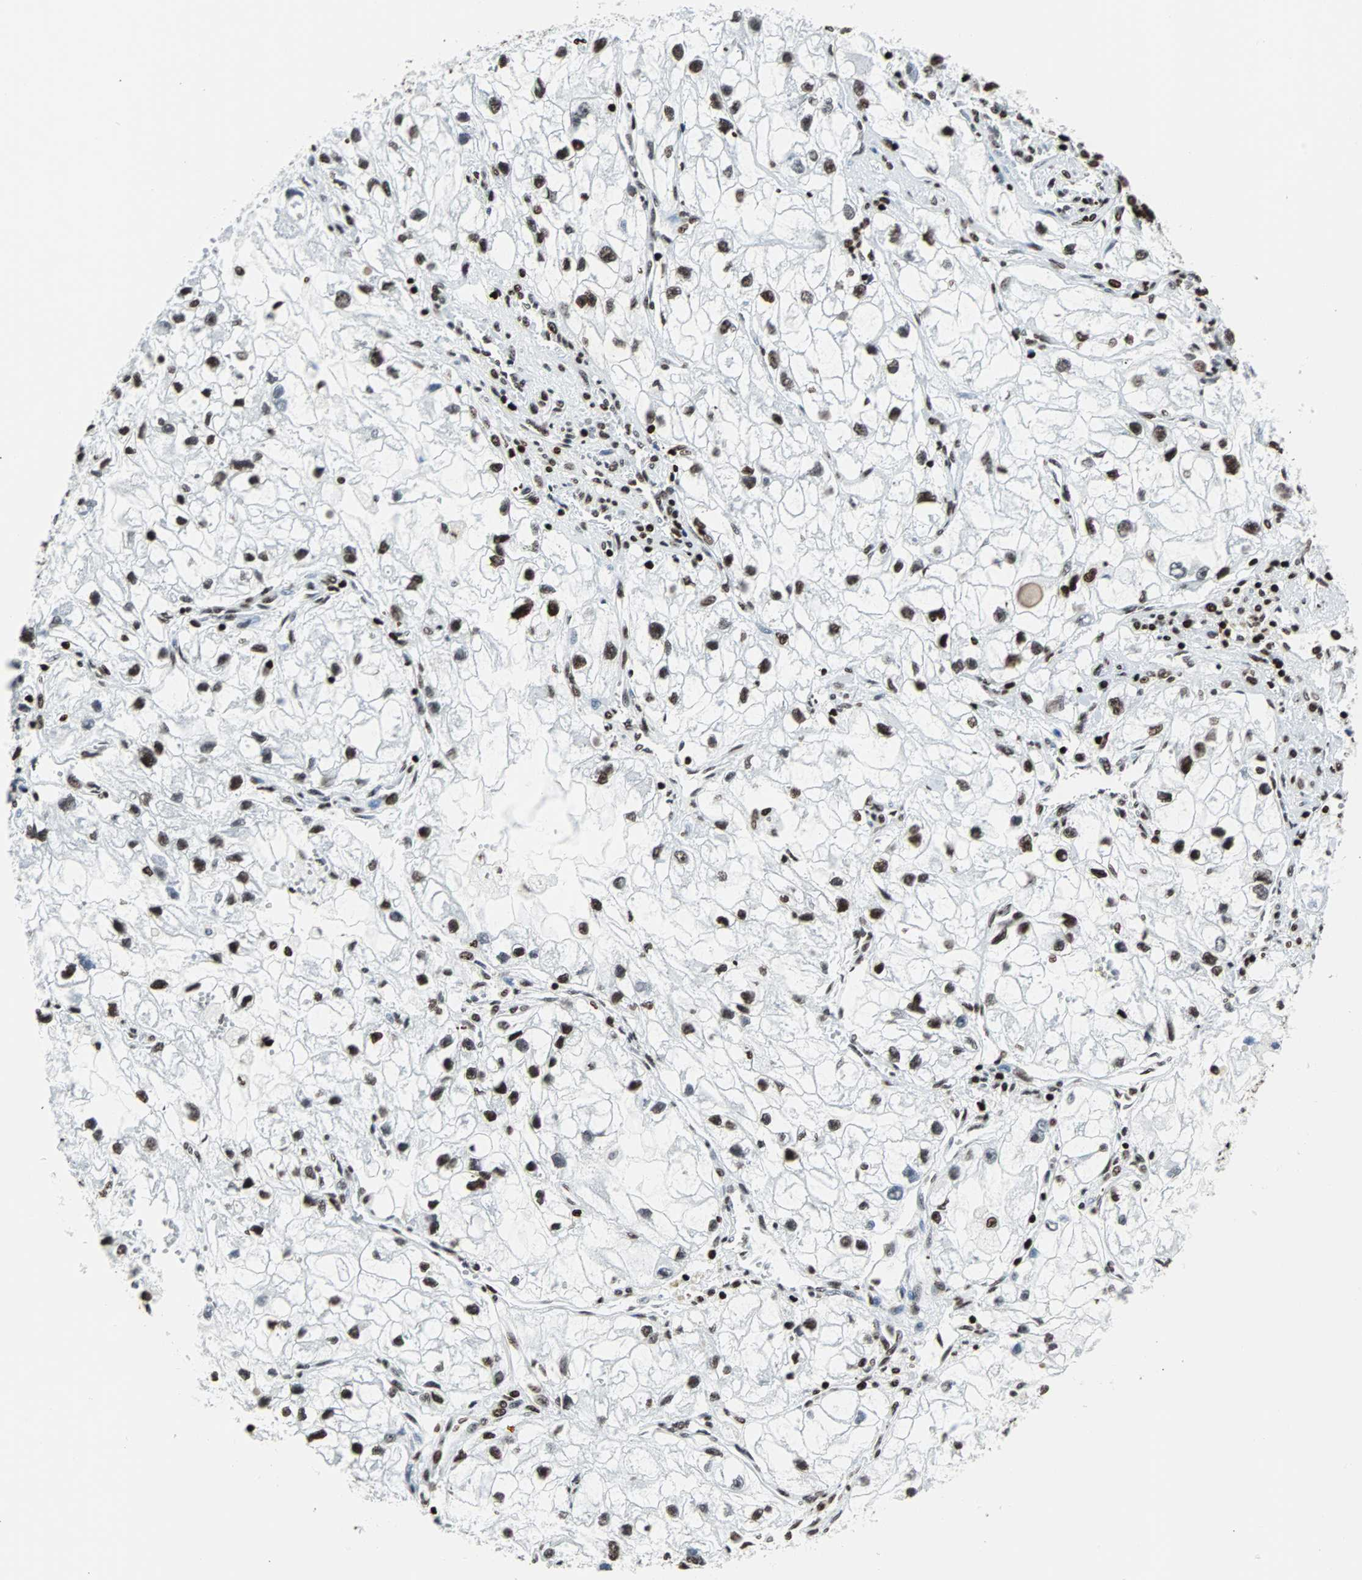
{"staining": {"intensity": "strong", "quantity": ">75%", "location": "nuclear"}, "tissue": "renal cancer", "cell_type": "Tumor cells", "image_type": "cancer", "snomed": [{"axis": "morphology", "description": "Adenocarcinoma, NOS"}, {"axis": "topography", "description": "Kidney"}], "caption": "High-magnification brightfield microscopy of adenocarcinoma (renal) stained with DAB (brown) and counterstained with hematoxylin (blue). tumor cells exhibit strong nuclear positivity is seen in approximately>75% of cells.", "gene": "H2BC18", "patient": {"sex": "female", "age": 70}}